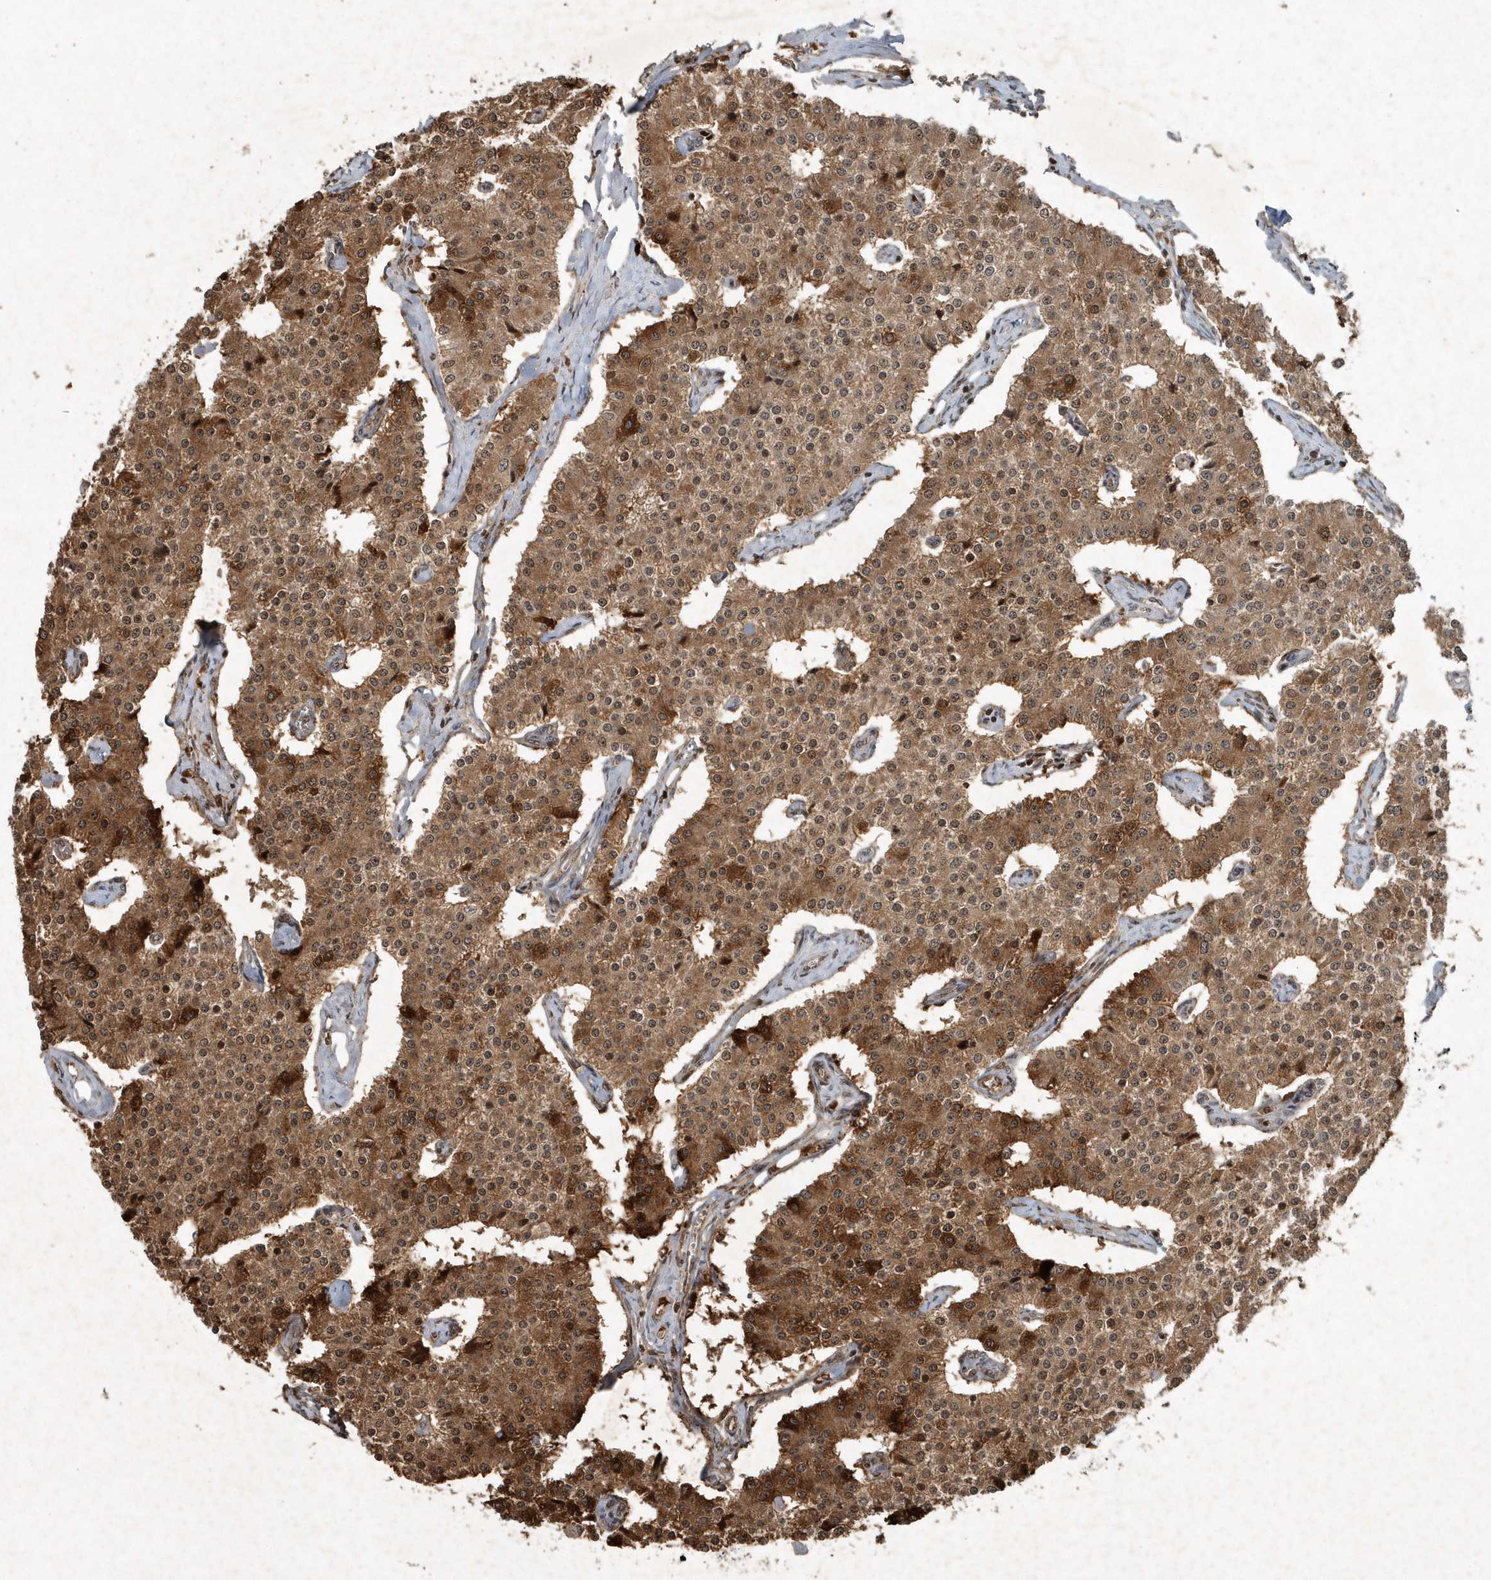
{"staining": {"intensity": "moderate", "quantity": ">75%", "location": "cytoplasmic/membranous,nuclear"}, "tissue": "carcinoid", "cell_type": "Tumor cells", "image_type": "cancer", "snomed": [{"axis": "morphology", "description": "Carcinoid, malignant, NOS"}, {"axis": "topography", "description": "Colon"}], "caption": "About >75% of tumor cells in human malignant carcinoid reveal moderate cytoplasmic/membranous and nuclear protein positivity as visualized by brown immunohistochemical staining.", "gene": "QTRT2", "patient": {"sex": "female", "age": 52}}